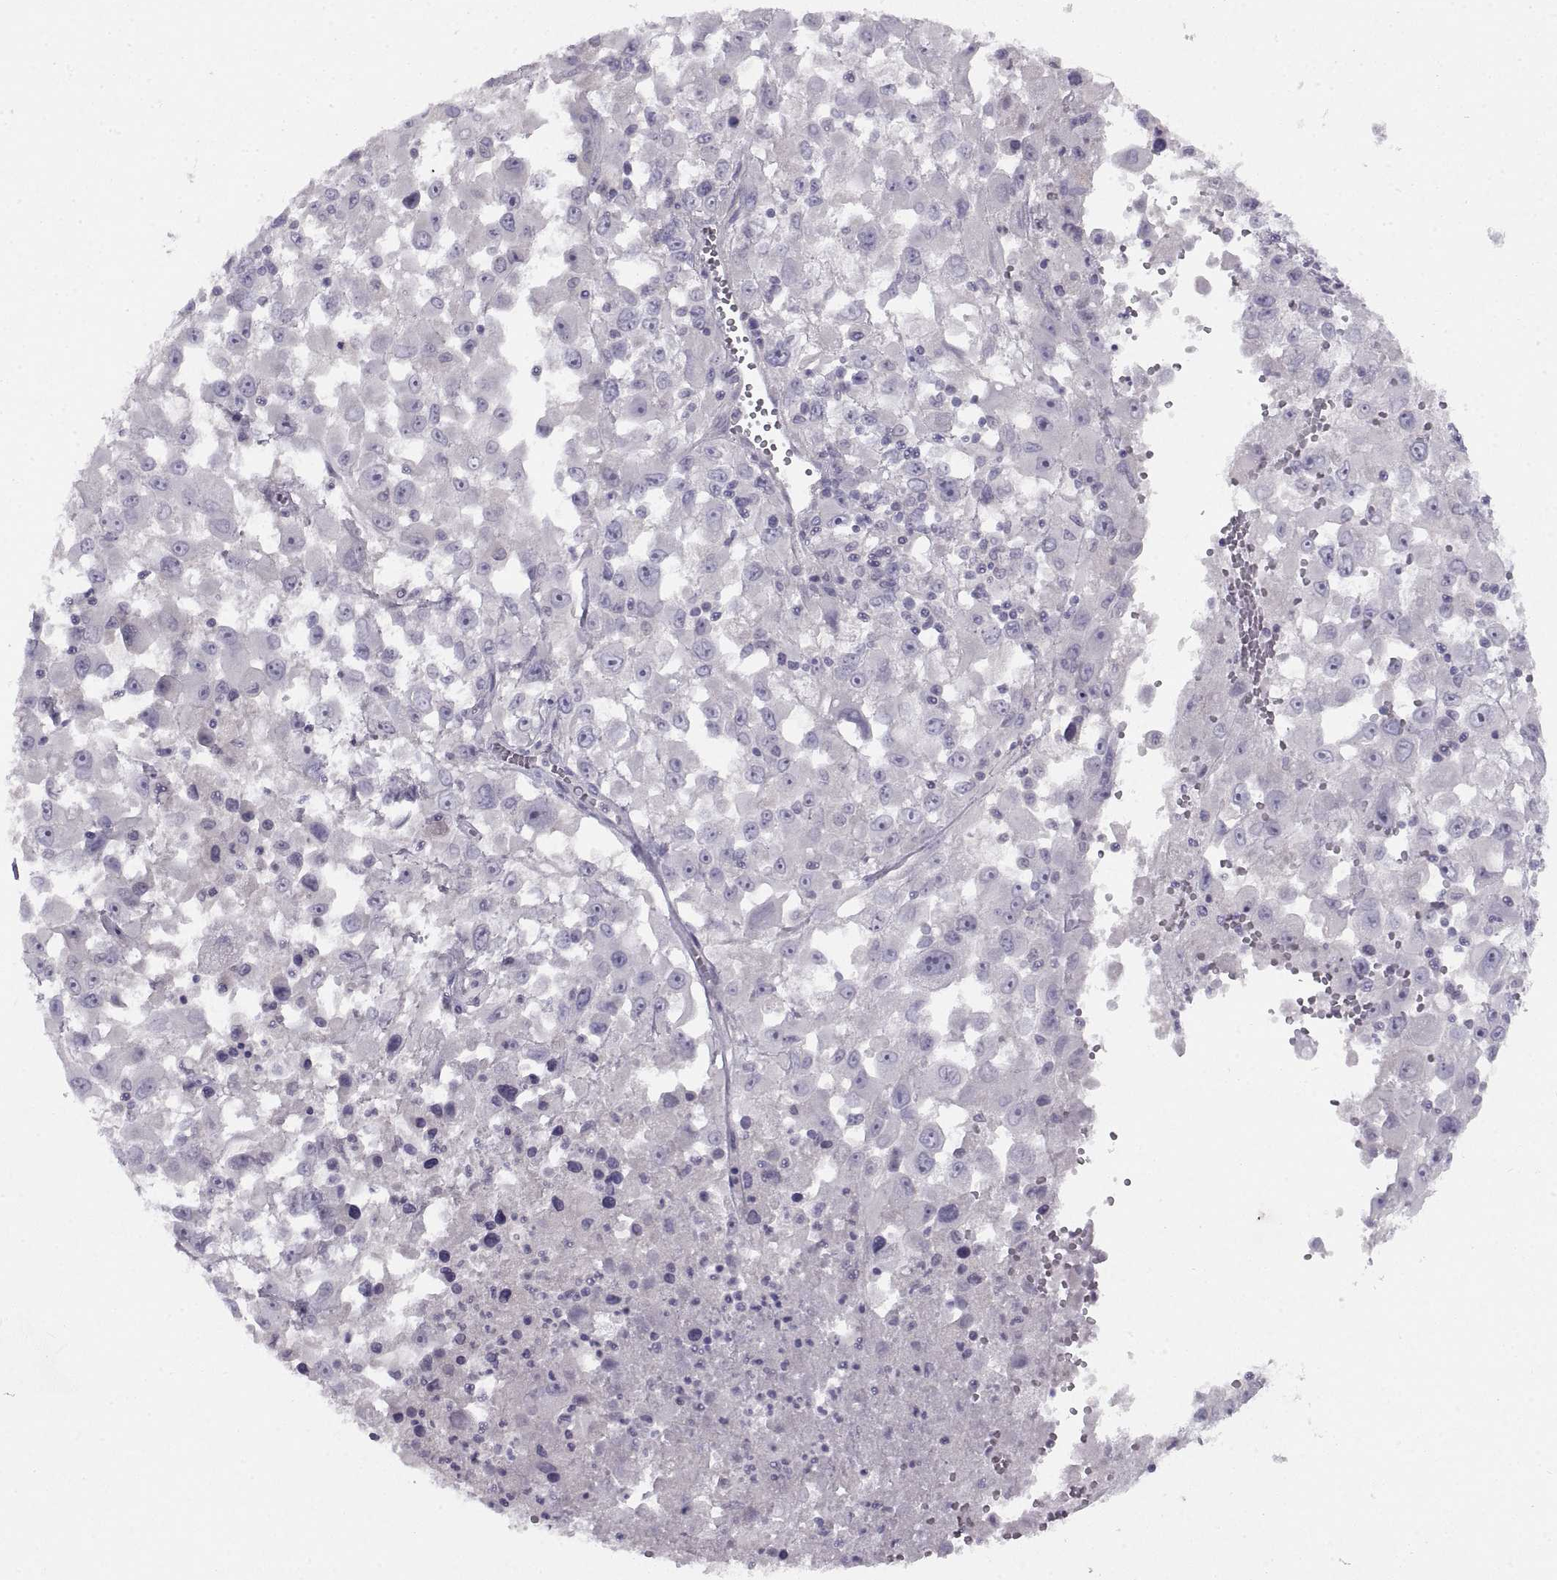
{"staining": {"intensity": "negative", "quantity": "none", "location": "none"}, "tissue": "melanoma", "cell_type": "Tumor cells", "image_type": "cancer", "snomed": [{"axis": "morphology", "description": "Malignant melanoma, Metastatic site"}, {"axis": "topography", "description": "Soft tissue"}], "caption": "DAB (3,3'-diaminobenzidine) immunohistochemical staining of malignant melanoma (metastatic site) exhibits no significant expression in tumor cells. The staining was performed using DAB to visualize the protein expression in brown, while the nuclei were stained in blue with hematoxylin (Magnification: 20x).", "gene": "BSPH1", "patient": {"sex": "male", "age": 50}}